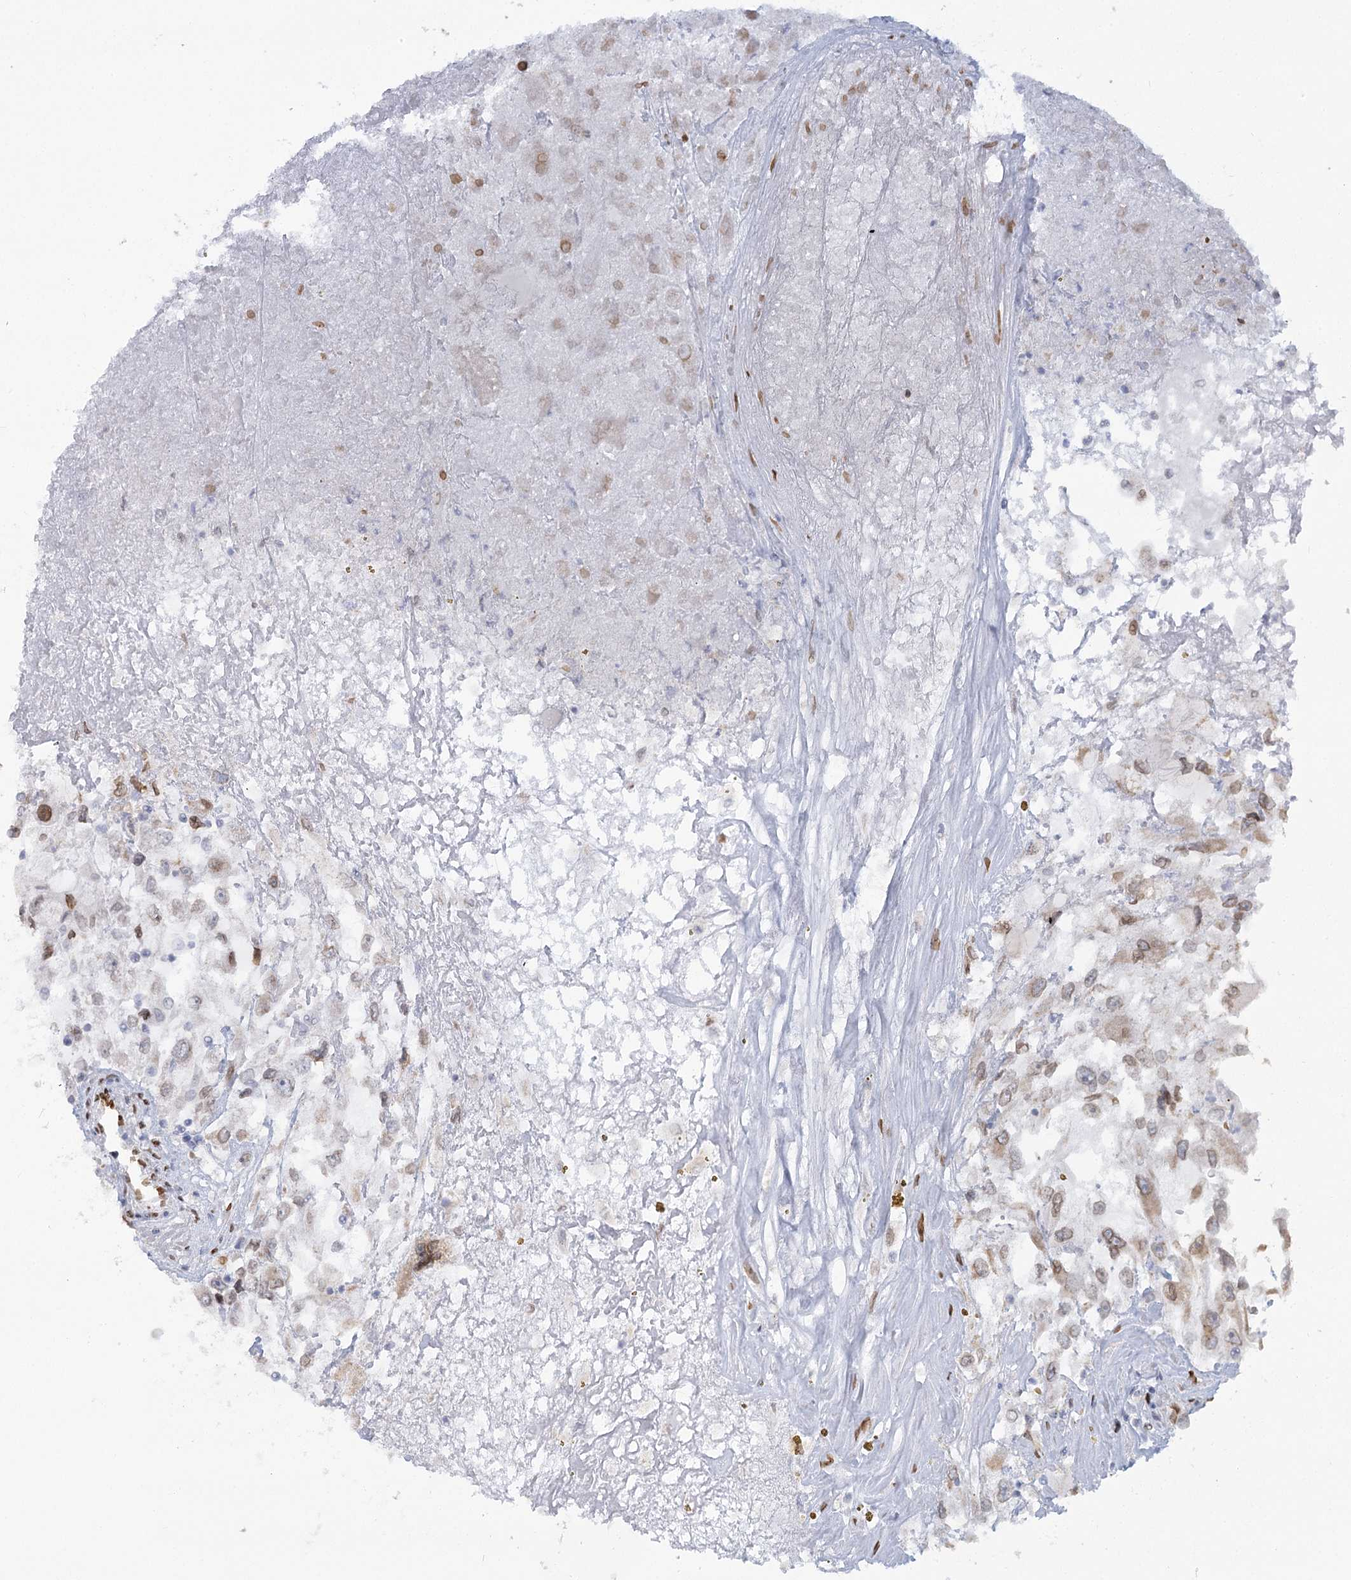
{"staining": {"intensity": "moderate", "quantity": "<25%", "location": "nuclear"}, "tissue": "renal cancer", "cell_type": "Tumor cells", "image_type": "cancer", "snomed": [{"axis": "morphology", "description": "Adenocarcinoma, NOS"}, {"axis": "topography", "description": "Kidney"}], "caption": "Protein analysis of renal cancer tissue reveals moderate nuclear positivity in about <25% of tumor cells. The protein is stained brown, and the nuclei are stained in blue (DAB IHC with brightfield microscopy, high magnification).", "gene": "VWA5A", "patient": {"sex": "female", "age": 52}}